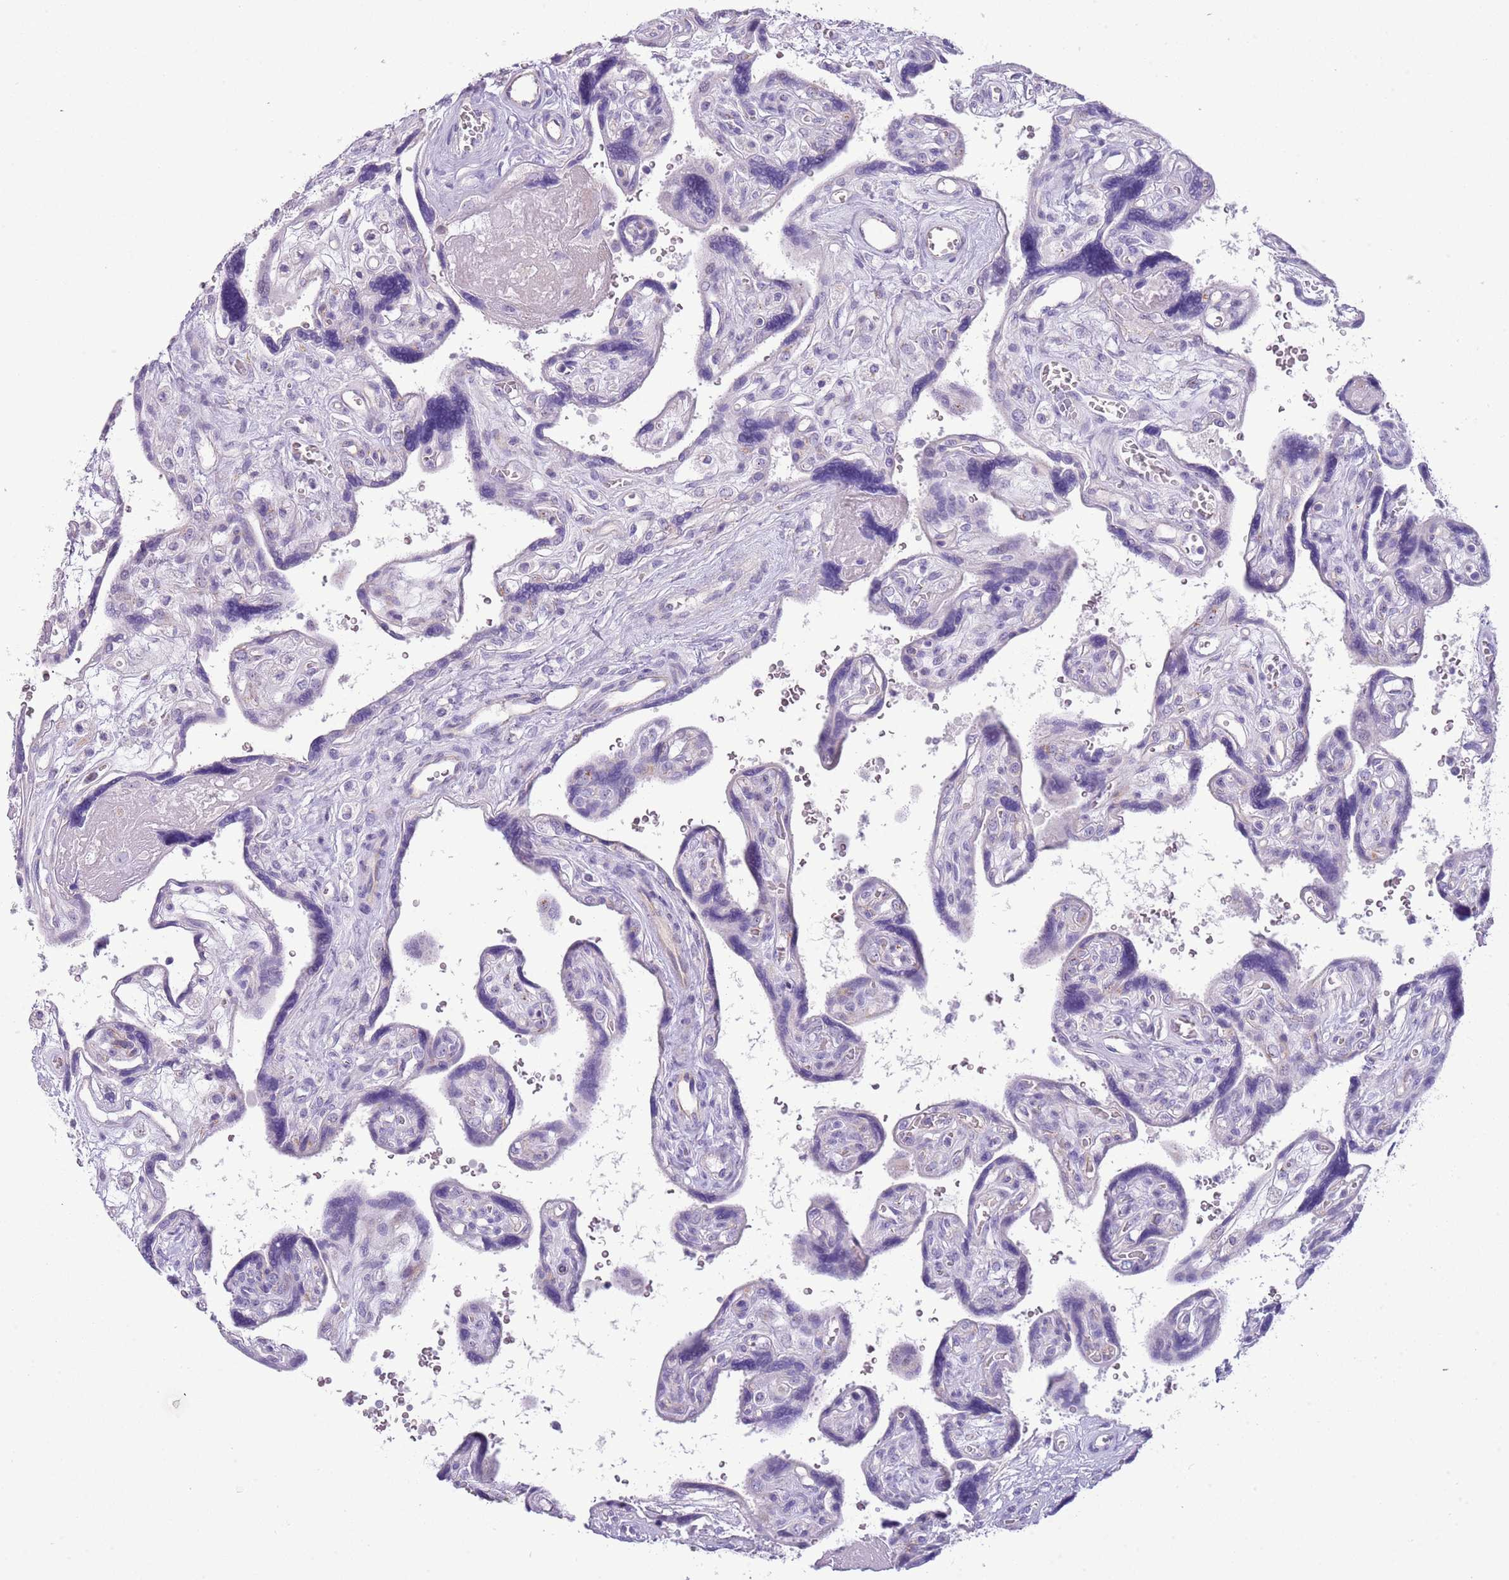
{"staining": {"intensity": "negative", "quantity": "none", "location": "none"}, "tissue": "placenta", "cell_type": "Trophoblastic cells", "image_type": "normal", "snomed": [{"axis": "morphology", "description": "Normal tissue, NOS"}, {"axis": "topography", "description": "Placenta"}], "caption": "Micrograph shows no significant protein positivity in trophoblastic cells of normal placenta. The staining was performed using DAB to visualize the protein expression in brown, while the nuclei were stained in blue with hematoxylin (Magnification: 20x).", "gene": "NBPF4", "patient": {"sex": "female", "age": 39}}